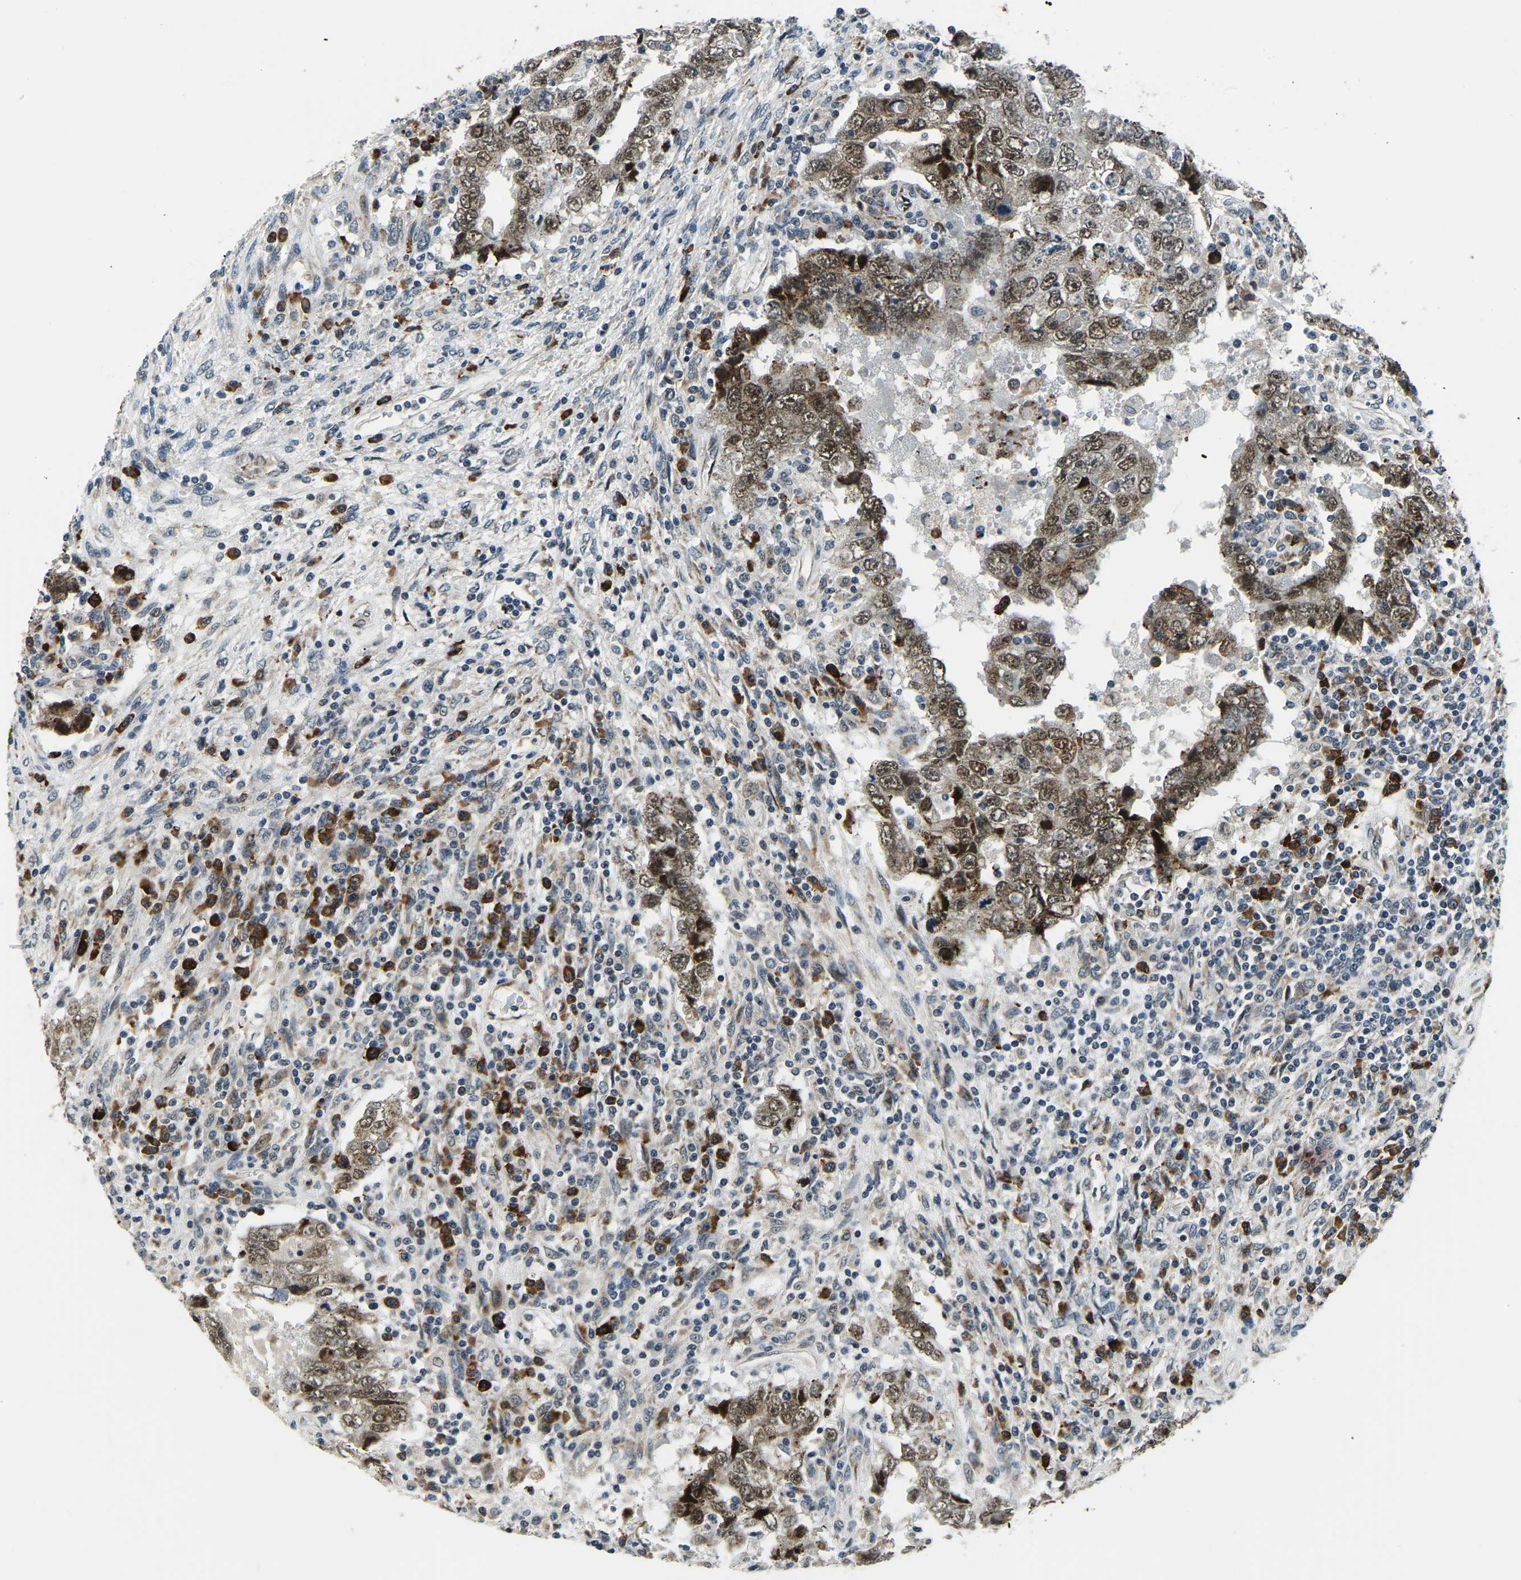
{"staining": {"intensity": "moderate", "quantity": ">75%", "location": "nuclear"}, "tissue": "testis cancer", "cell_type": "Tumor cells", "image_type": "cancer", "snomed": [{"axis": "morphology", "description": "Carcinoma, Embryonal, NOS"}, {"axis": "topography", "description": "Testis"}], "caption": "Approximately >75% of tumor cells in human embryonal carcinoma (testis) show moderate nuclear protein expression as visualized by brown immunohistochemical staining.", "gene": "ING2", "patient": {"sex": "male", "age": 26}}